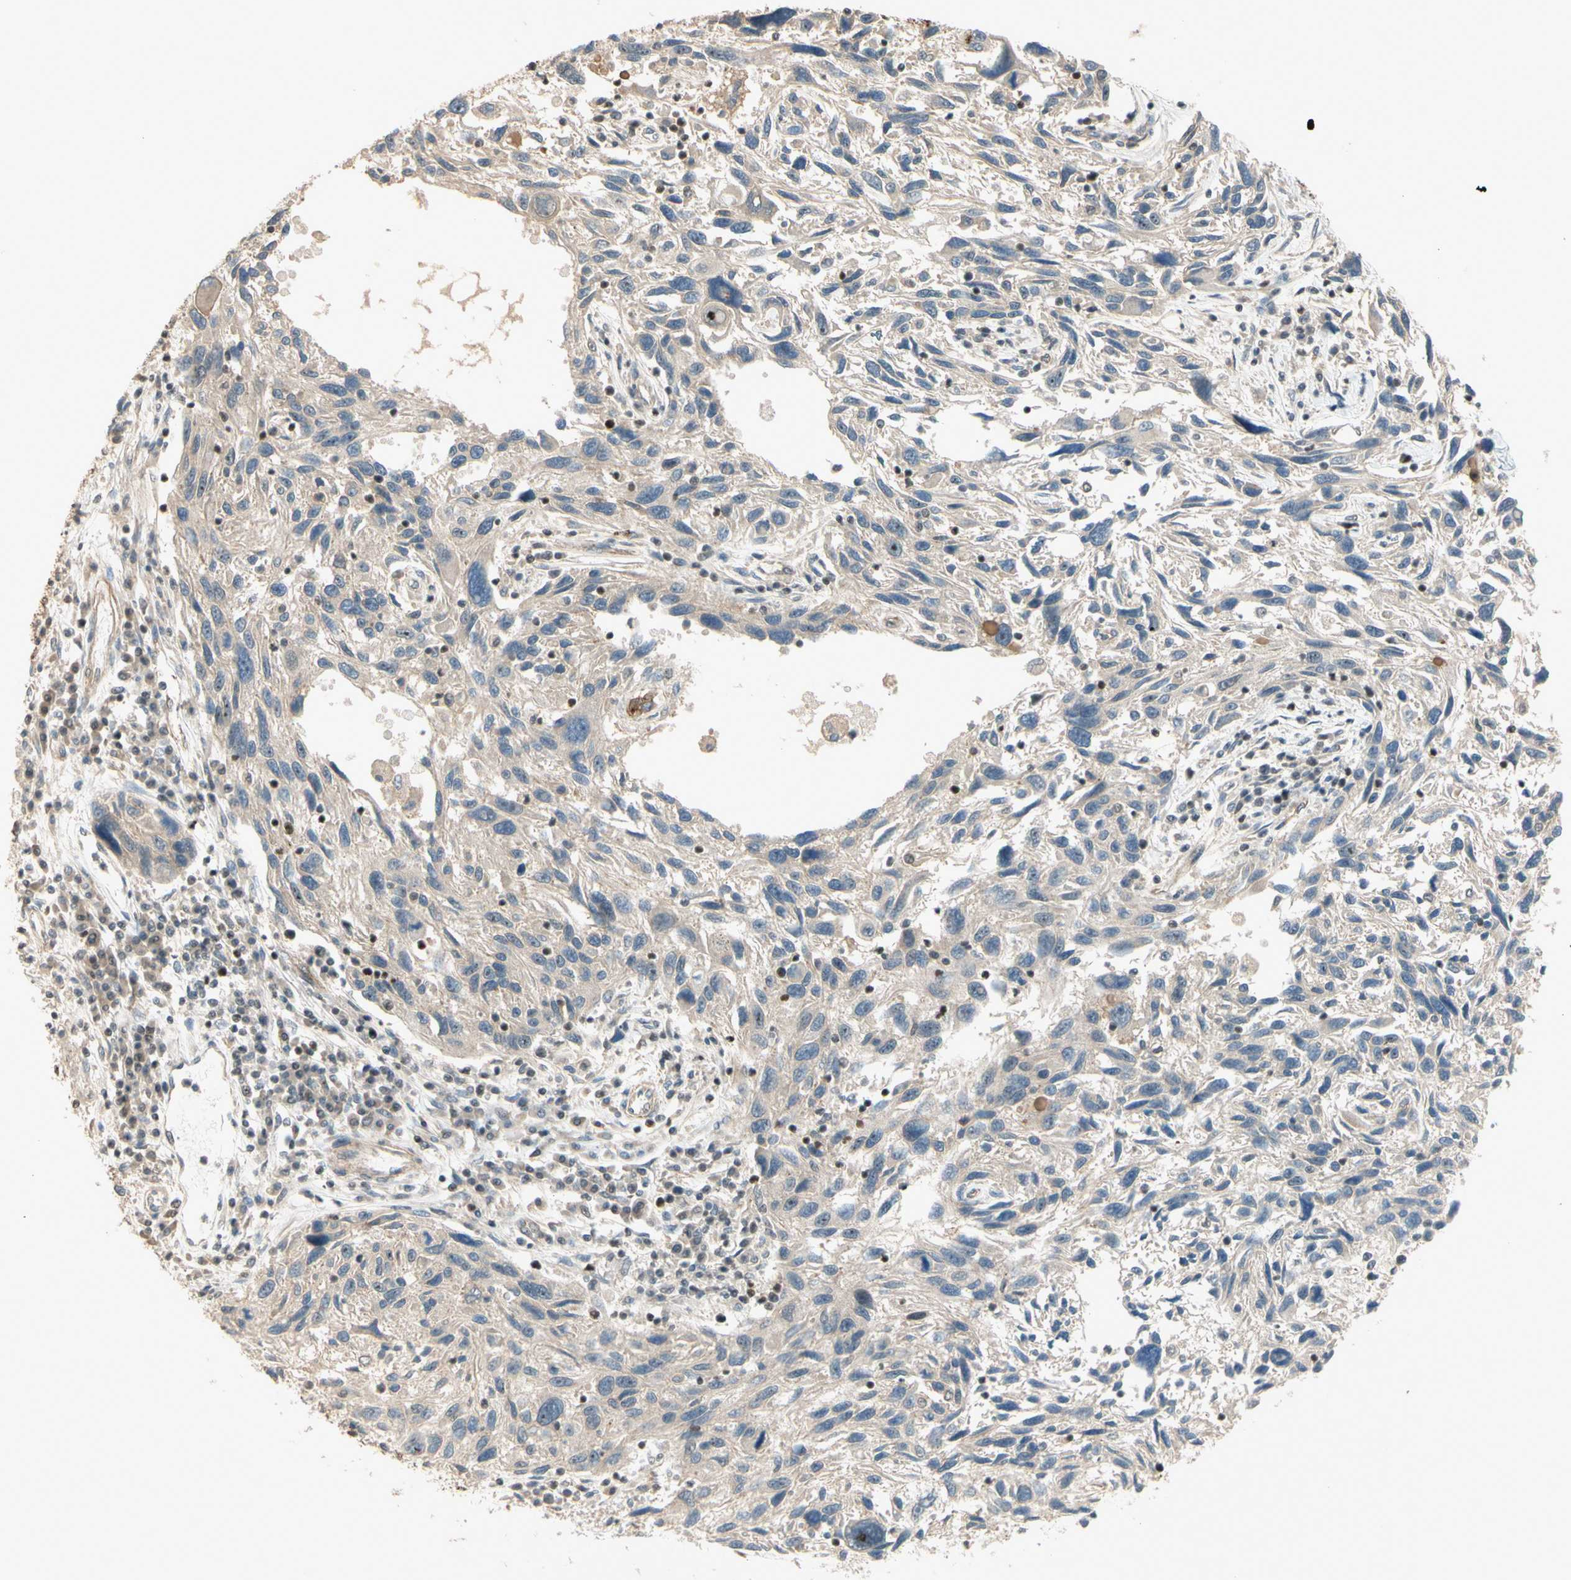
{"staining": {"intensity": "weak", "quantity": ">75%", "location": "cytoplasmic/membranous"}, "tissue": "melanoma", "cell_type": "Tumor cells", "image_type": "cancer", "snomed": [{"axis": "morphology", "description": "Malignant melanoma, NOS"}, {"axis": "topography", "description": "Skin"}], "caption": "The immunohistochemical stain labels weak cytoplasmic/membranous positivity in tumor cells of malignant melanoma tissue. (IHC, brightfield microscopy, high magnification).", "gene": "NFYA", "patient": {"sex": "male", "age": 53}}